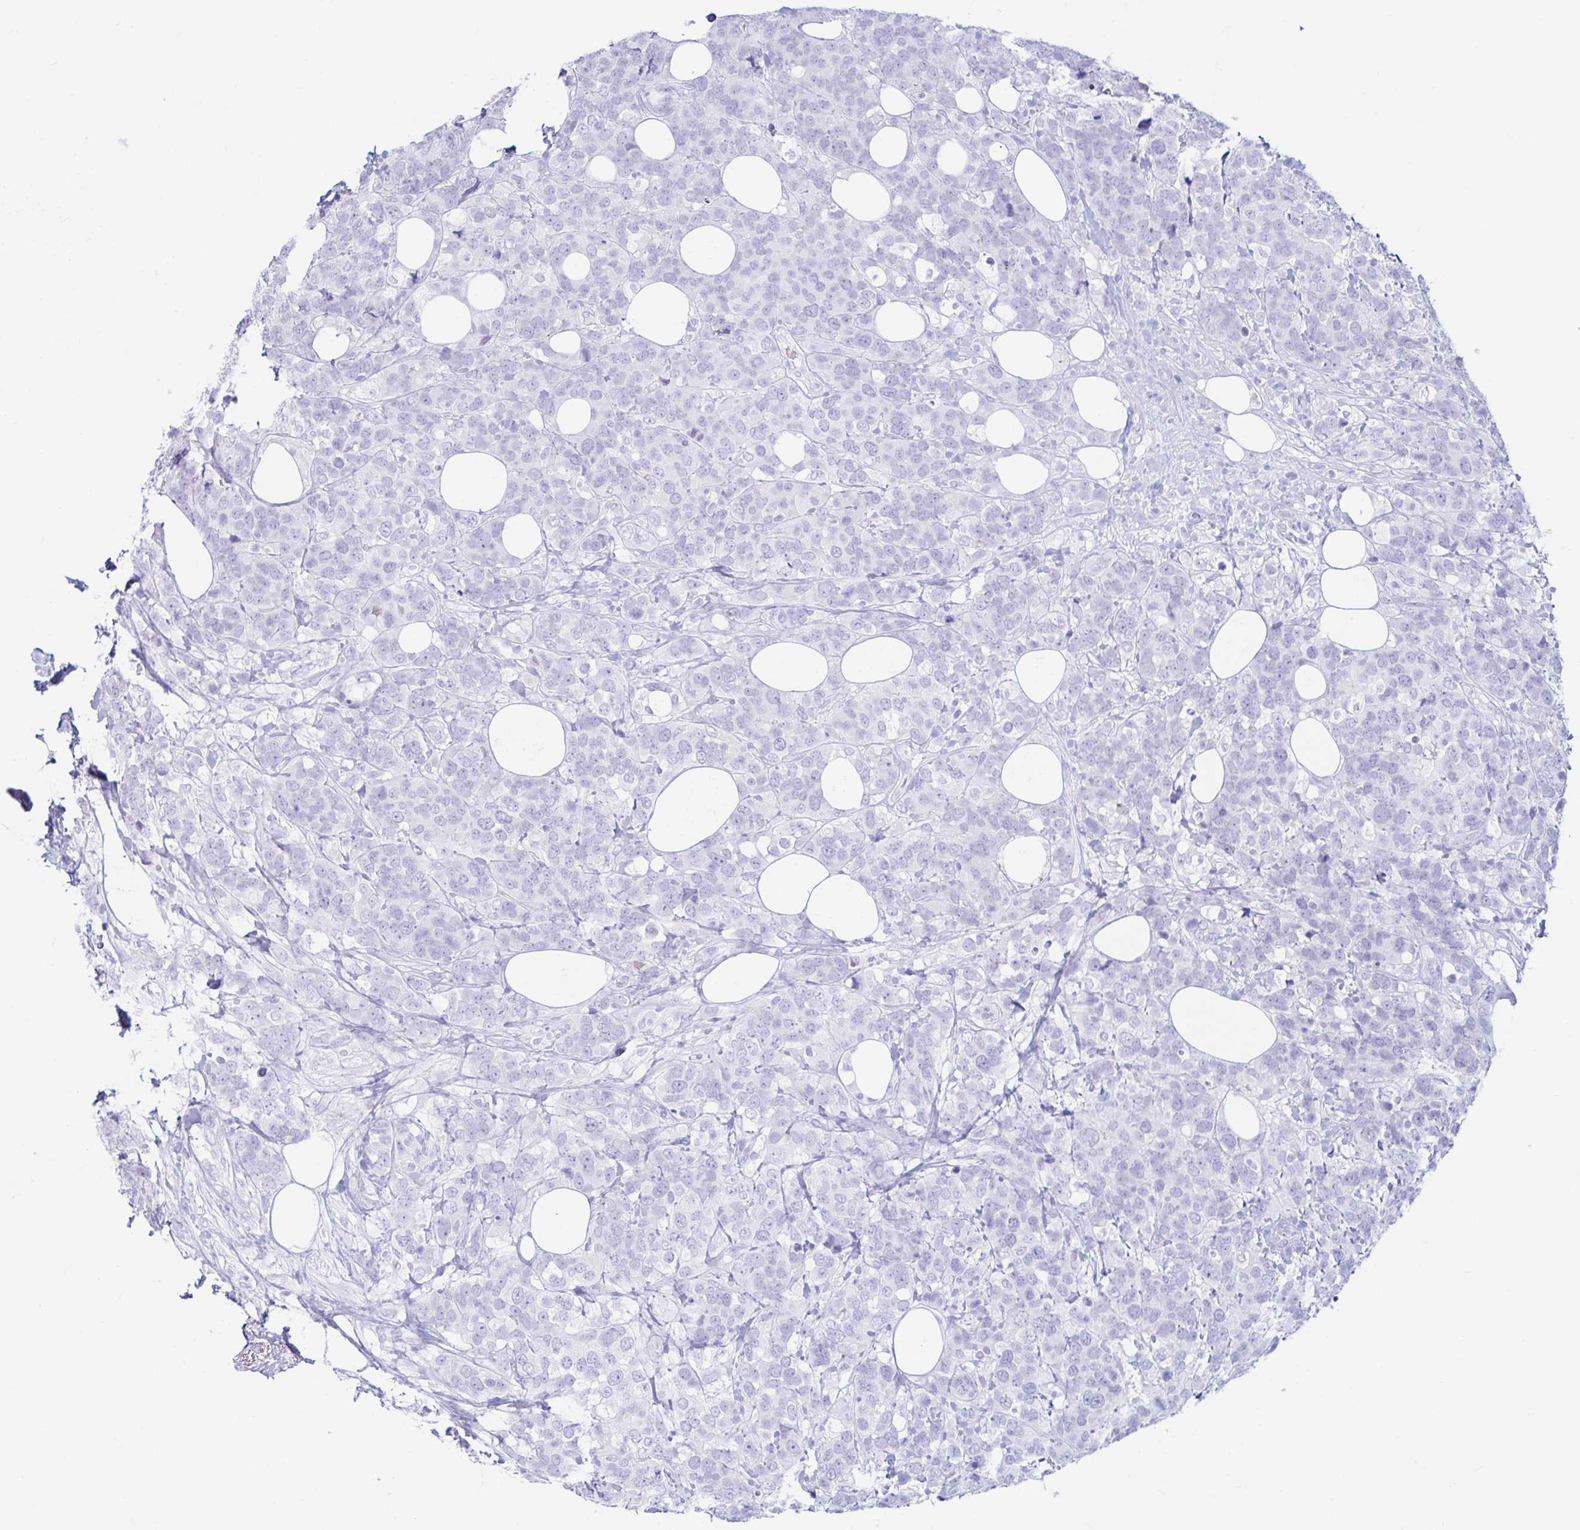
{"staining": {"intensity": "negative", "quantity": "none", "location": "none"}, "tissue": "breast cancer", "cell_type": "Tumor cells", "image_type": "cancer", "snomed": [{"axis": "morphology", "description": "Lobular carcinoma"}, {"axis": "topography", "description": "Breast"}], "caption": "IHC micrograph of lobular carcinoma (breast) stained for a protein (brown), which reveals no staining in tumor cells.", "gene": "ERICH6", "patient": {"sex": "female", "age": 59}}